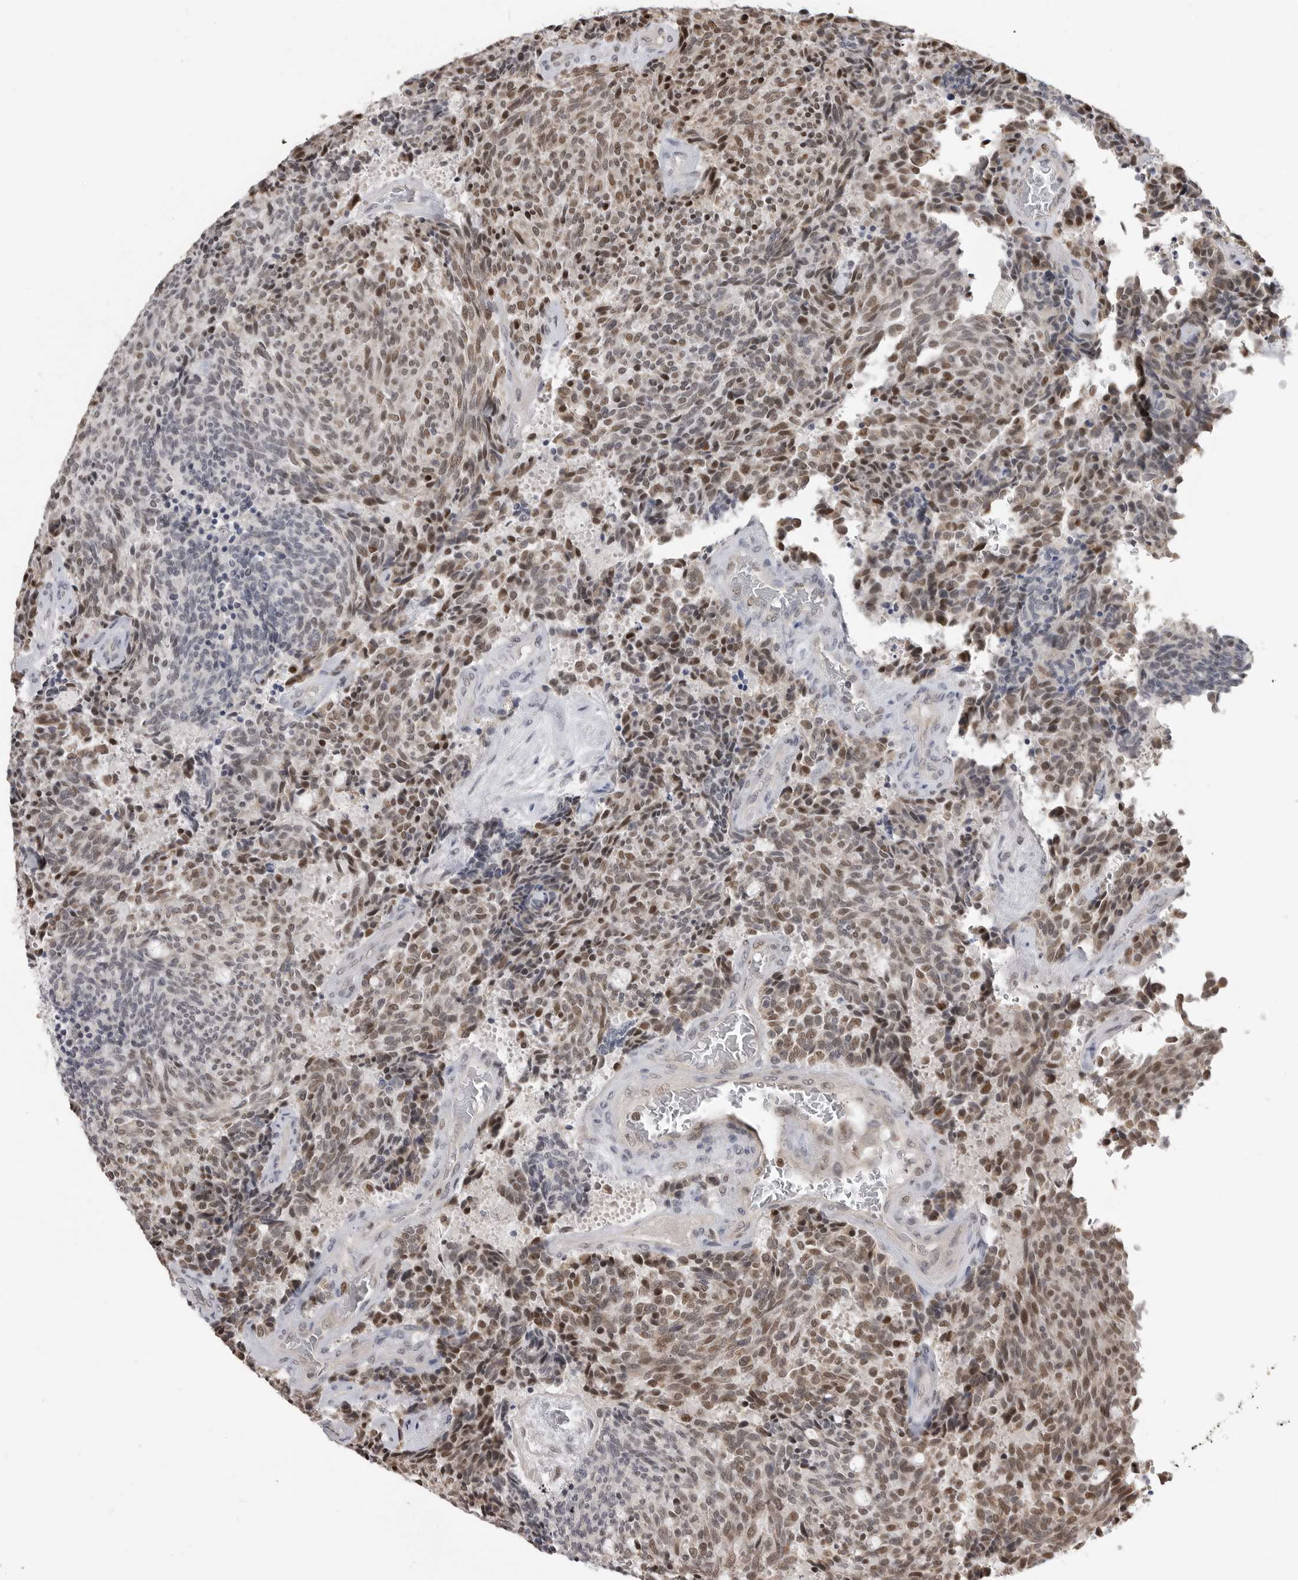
{"staining": {"intensity": "moderate", "quantity": ">75%", "location": "nuclear"}, "tissue": "carcinoid", "cell_type": "Tumor cells", "image_type": "cancer", "snomed": [{"axis": "morphology", "description": "Carcinoid, malignant, NOS"}, {"axis": "topography", "description": "Pancreas"}], "caption": "Tumor cells reveal medium levels of moderate nuclear expression in approximately >75% of cells in carcinoid (malignant).", "gene": "SMARCC1", "patient": {"sex": "female", "age": 54}}